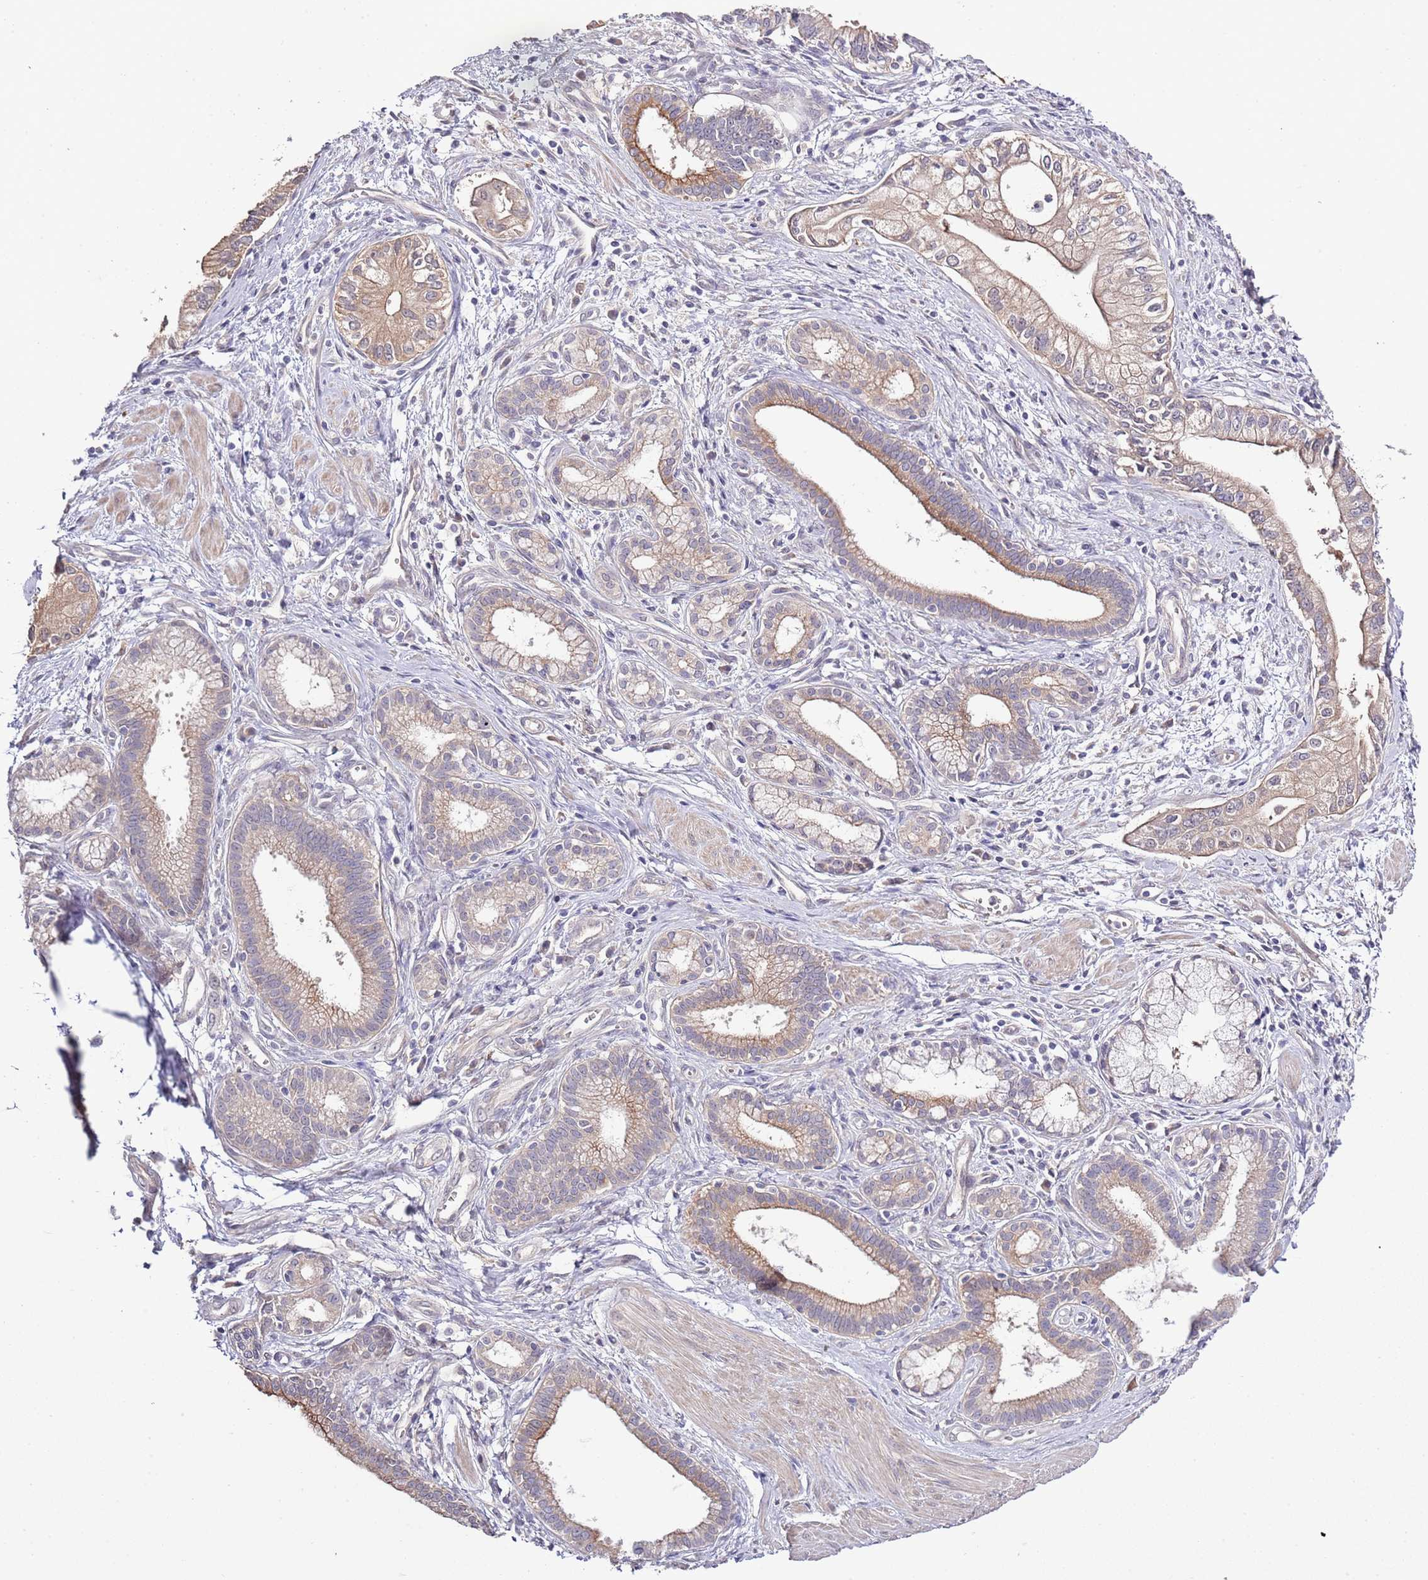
{"staining": {"intensity": "weak", "quantity": ">75%", "location": "cytoplasmic/membranous"}, "tissue": "pancreatic cancer", "cell_type": "Tumor cells", "image_type": "cancer", "snomed": [{"axis": "morphology", "description": "Adenocarcinoma, NOS"}, {"axis": "topography", "description": "Pancreas"}], "caption": "Immunohistochemical staining of human pancreatic cancer displays low levels of weak cytoplasmic/membranous protein staining in about >75% of tumor cells.", "gene": "LIPJ", "patient": {"sex": "male", "age": 78}}